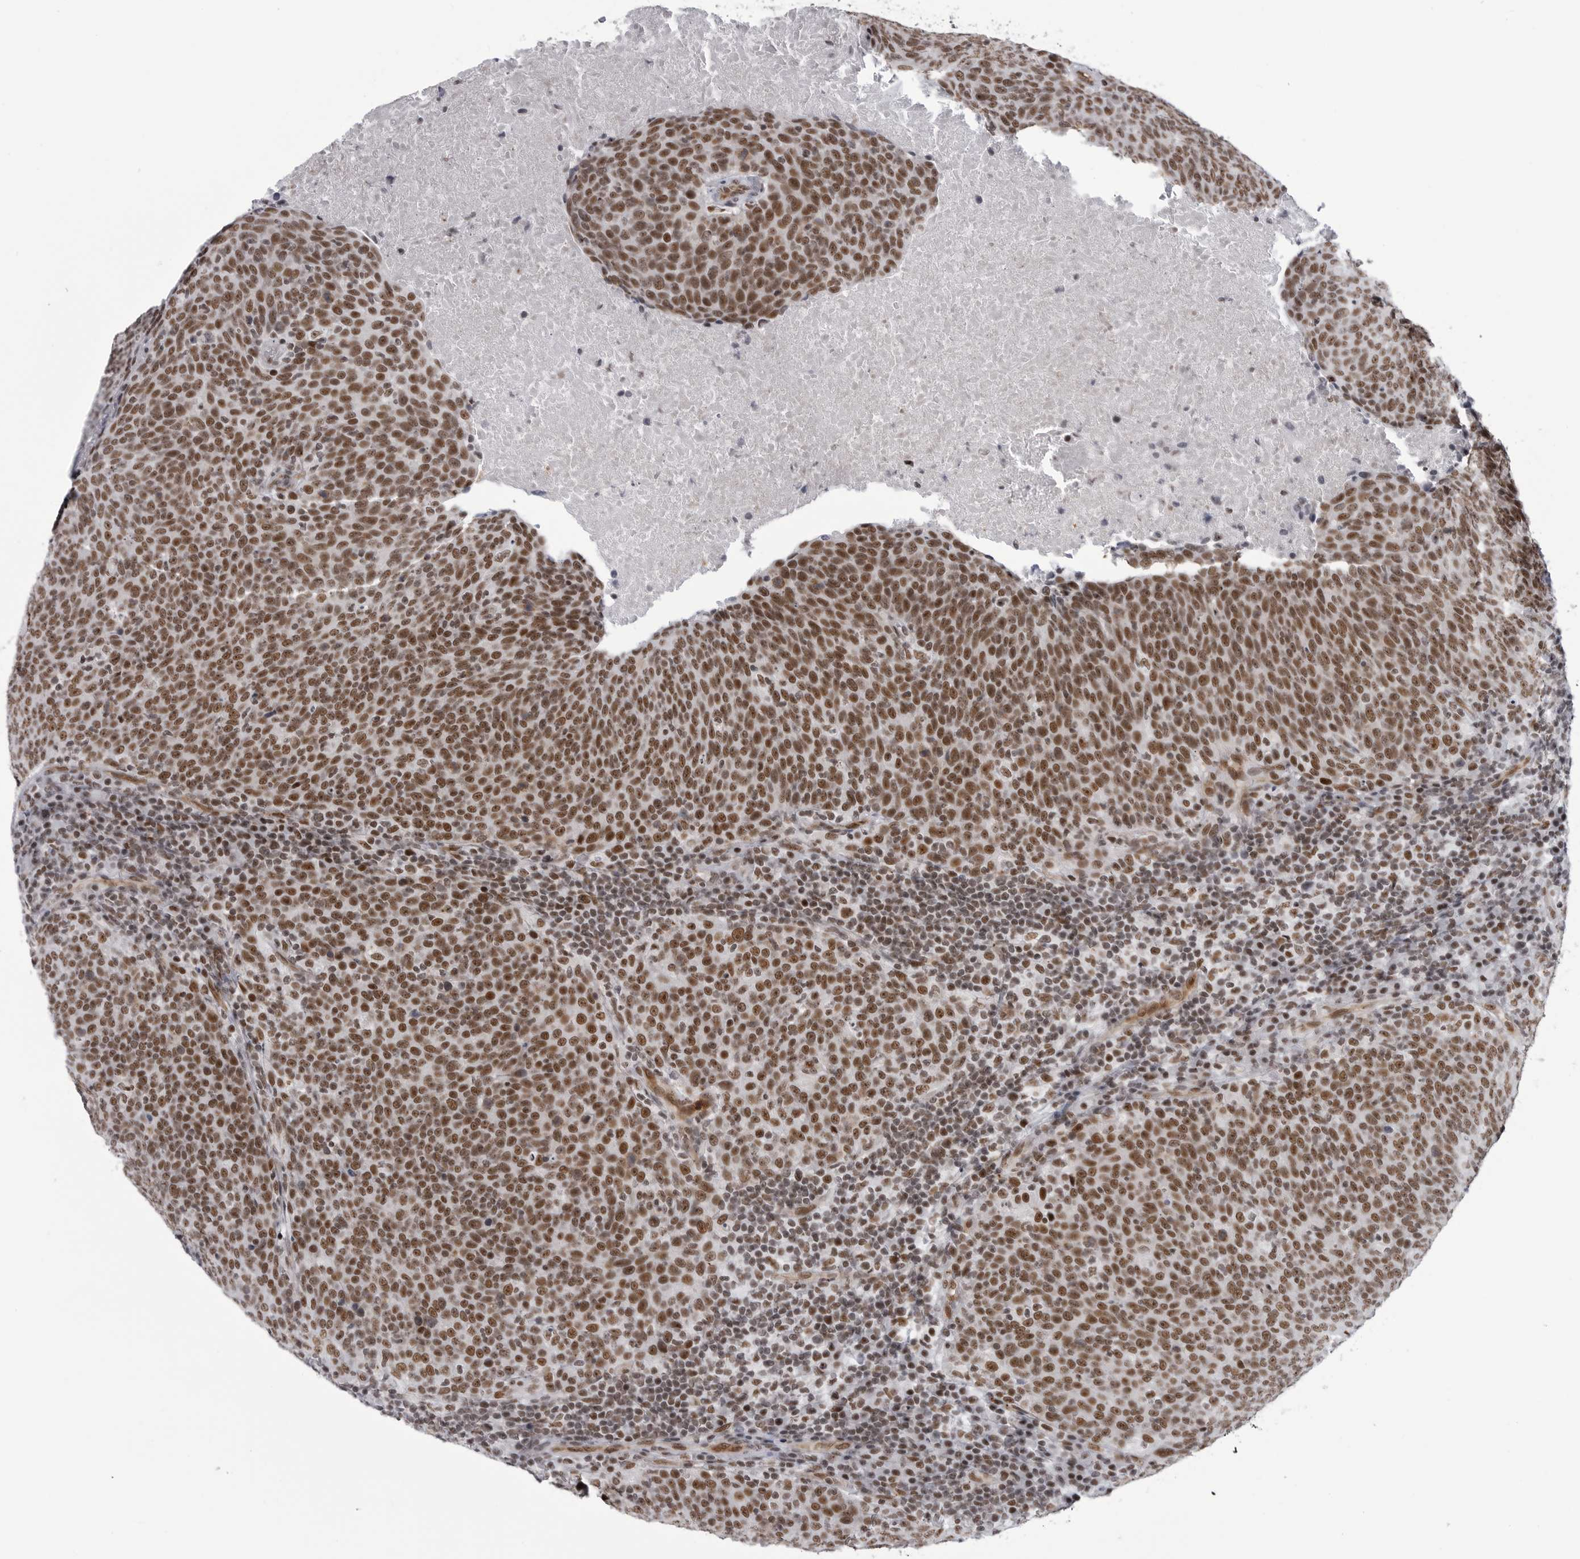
{"staining": {"intensity": "strong", "quantity": ">75%", "location": "nuclear"}, "tissue": "head and neck cancer", "cell_type": "Tumor cells", "image_type": "cancer", "snomed": [{"axis": "morphology", "description": "Squamous cell carcinoma, NOS"}, {"axis": "morphology", "description": "Squamous cell carcinoma, metastatic, NOS"}, {"axis": "topography", "description": "Lymph node"}, {"axis": "topography", "description": "Head-Neck"}], "caption": "Protein staining exhibits strong nuclear staining in approximately >75% of tumor cells in head and neck cancer (metastatic squamous cell carcinoma).", "gene": "RNF26", "patient": {"sex": "male", "age": 62}}